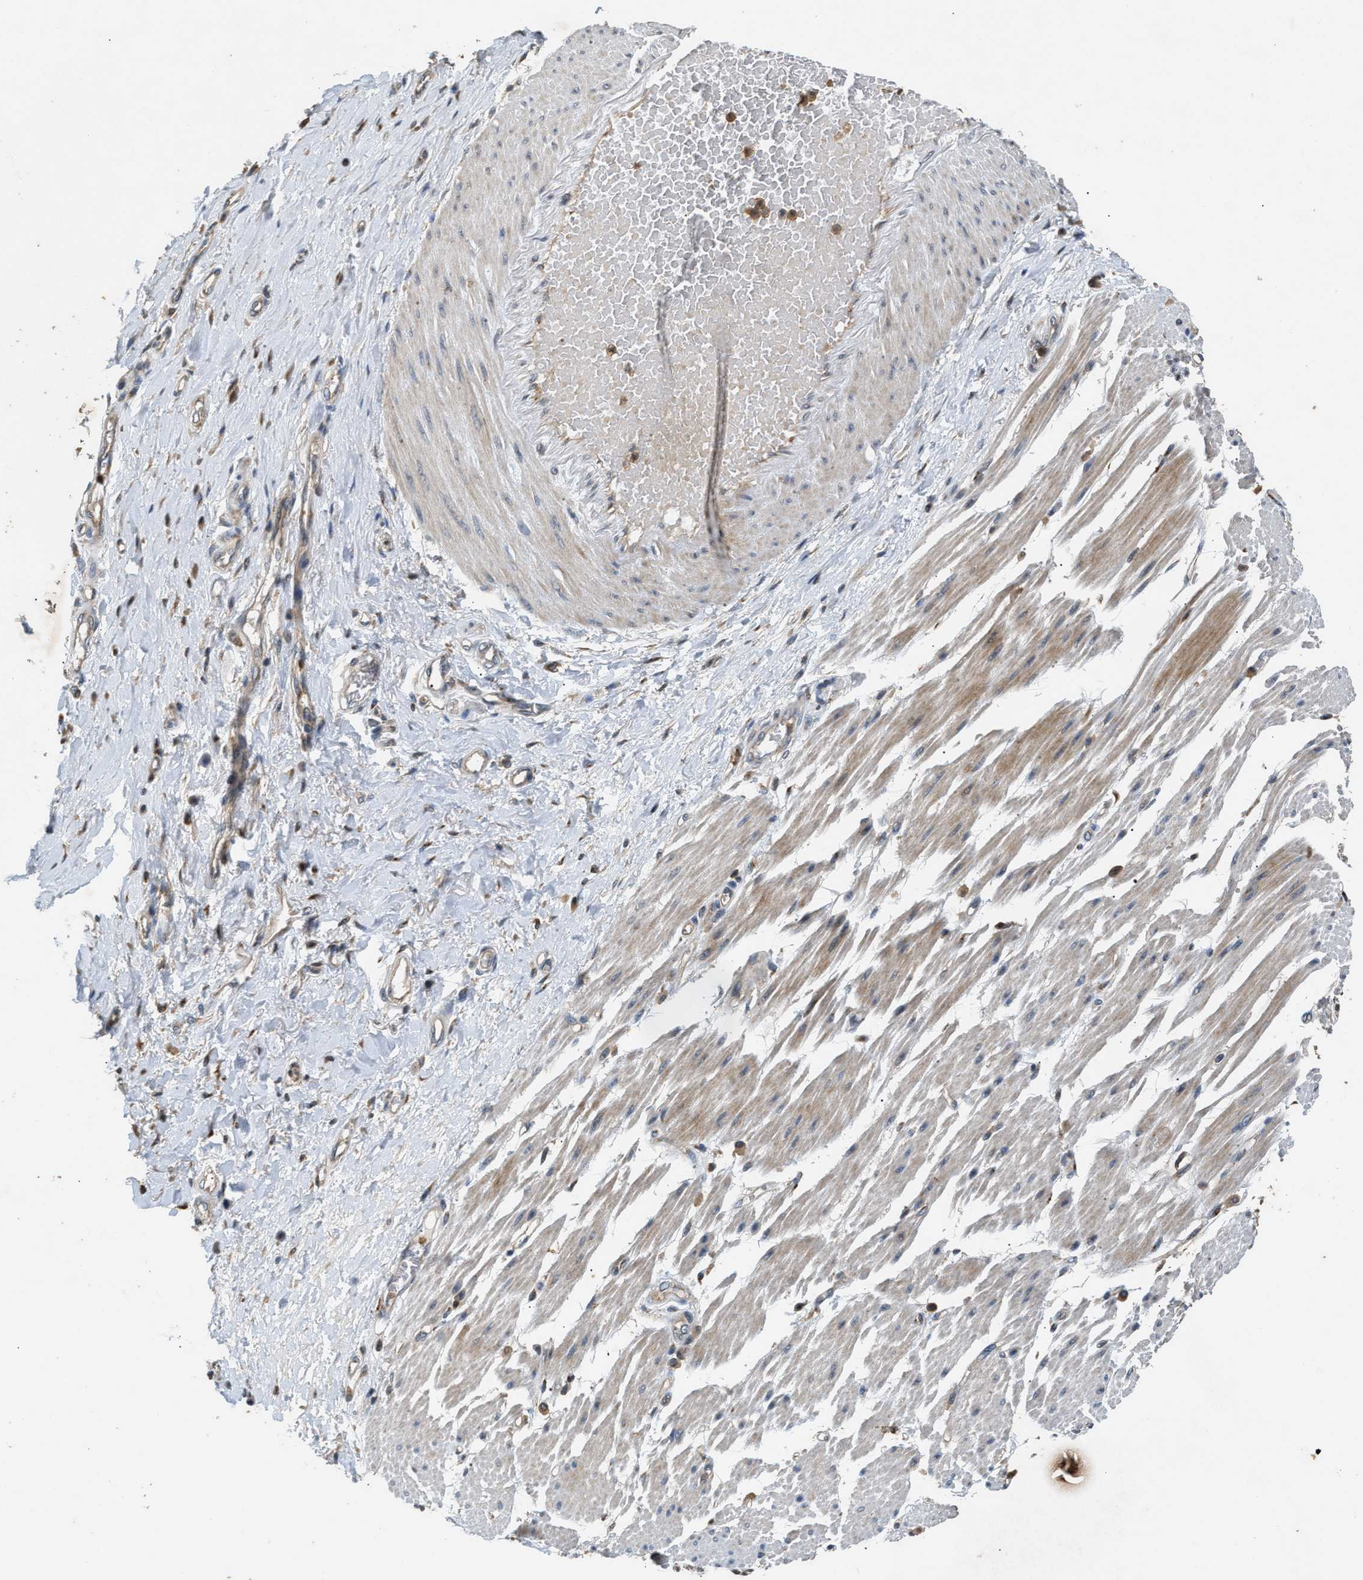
{"staining": {"intensity": "moderate", "quantity": ">75%", "location": "cytoplasmic/membranous"}, "tissue": "soft tissue", "cell_type": "Fibroblasts", "image_type": "normal", "snomed": [{"axis": "morphology", "description": "Normal tissue, NOS"}, {"axis": "morphology", "description": "Adenocarcinoma, NOS"}, {"axis": "topography", "description": "Esophagus"}], "caption": "Brown immunohistochemical staining in benign soft tissue reveals moderate cytoplasmic/membranous staining in about >75% of fibroblasts.", "gene": "CHUK", "patient": {"sex": "male", "age": 62}}